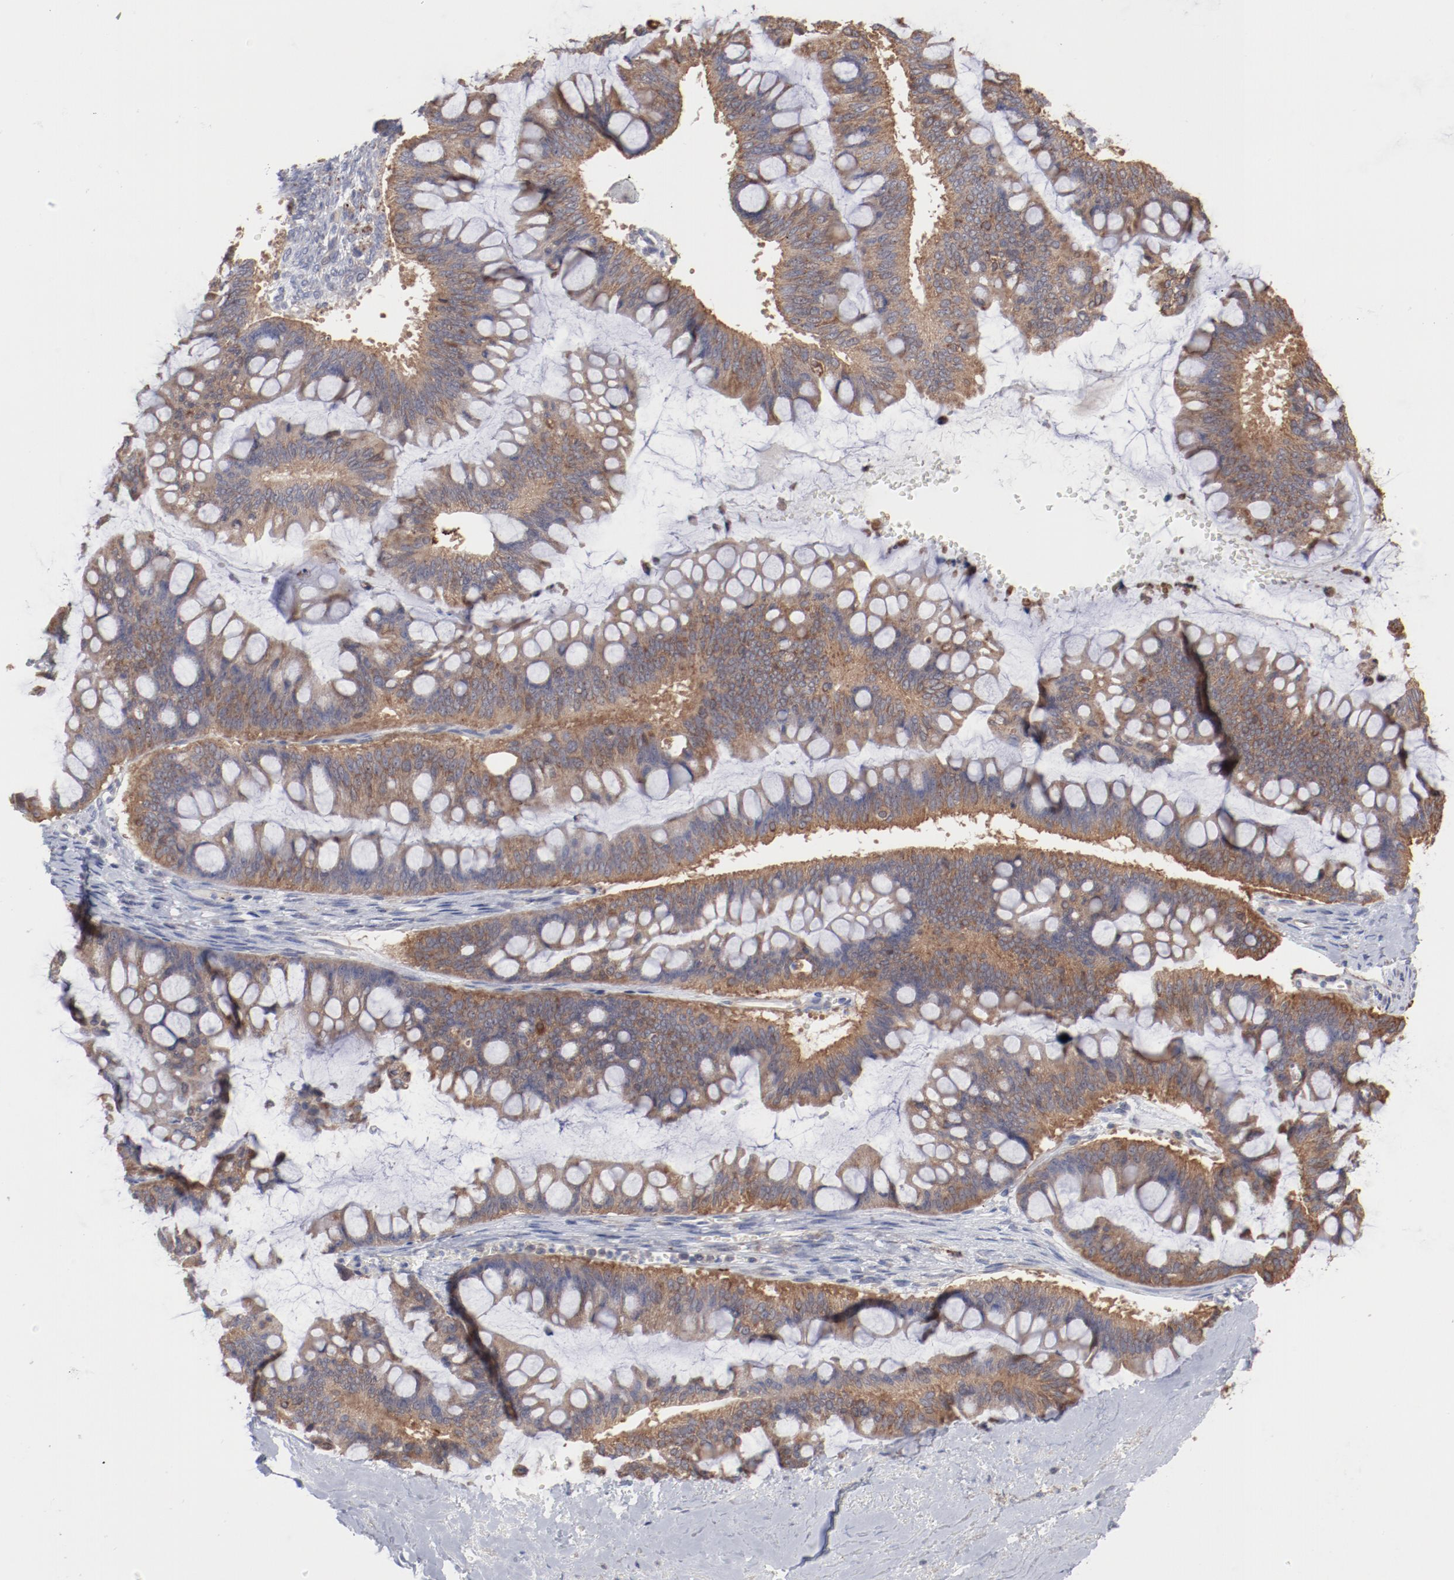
{"staining": {"intensity": "moderate", "quantity": ">75%", "location": "cytoplasmic/membranous"}, "tissue": "ovarian cancer", "cell_type": "Tumor cells", "image_type": "cancer", "snomed": [{"axis": "morphology", "description": "Cystadenocarcinoma, mucinous, NOS"}, {"axis": "topography", "description": "Ovary"}], "caption": "Human ovarian cancer stained with a brown dye demonstrates moderate cytoplasmic/membranous positive staining in approximately >75% of tumor cells.", "gene": "PPFIBP2", "patient": {"sex": "female", "age": 73}}